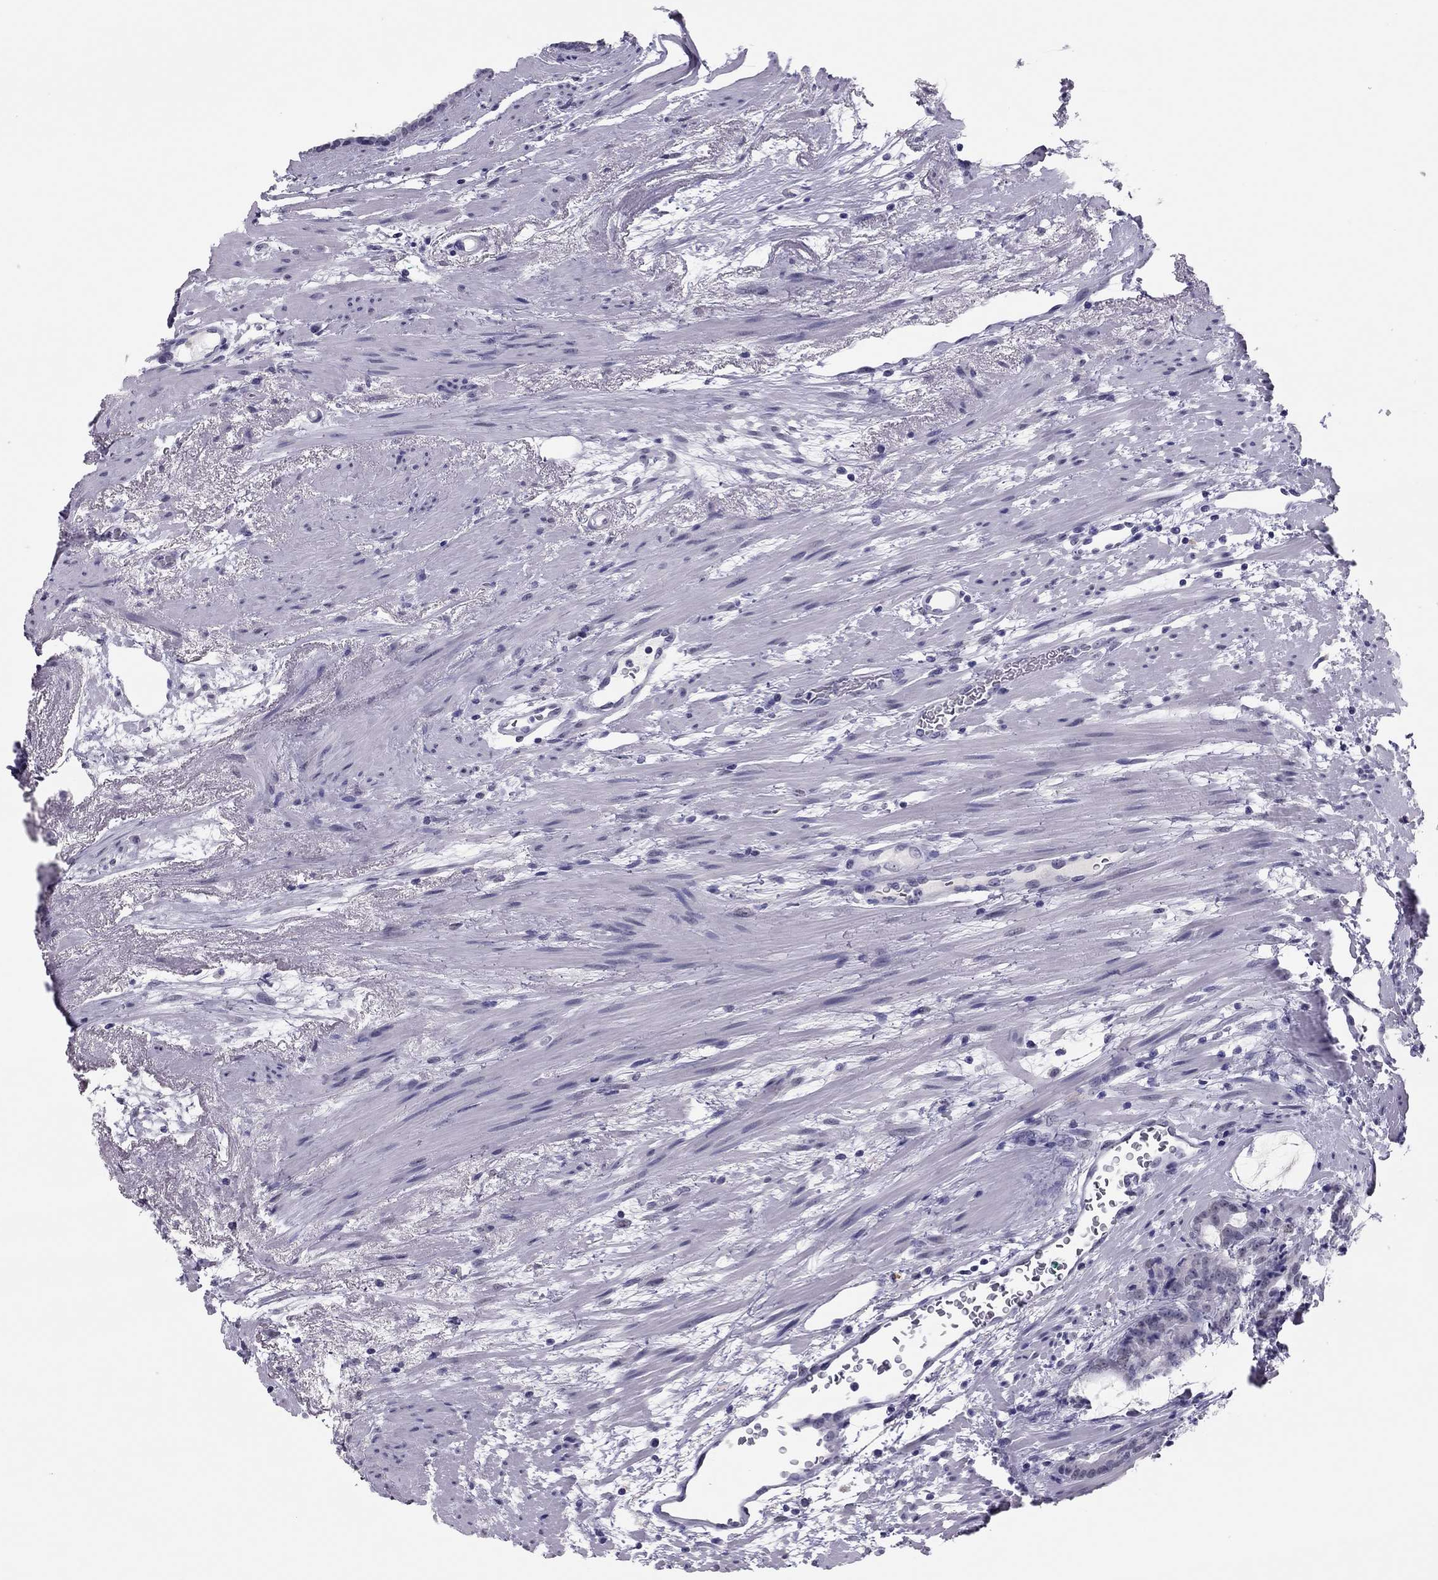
{"staining": {"intensity": "negative", "quantity": "none", "location": "none"}, "tissue": "prostate cancer", "cell_type": "Tumor cells", "image_type": "cancer", "snomed": [{"axis": "morphology", "description": "Adenocarcinoma, NOS"}, {"axis": "topography", "description": "Prostate"}], "caption": "Prostate cancer was stained to show a protein in brown. There is no significant positivity in tumor cells. Brightfield microscopy of IHC stained with DAB (3,3'-diaminobenzidine) (brown) and hematoxylin (blue), captured at high magnification.", "gene": "PHOX2A", "patient": {"sex": "male", "age": 71}}